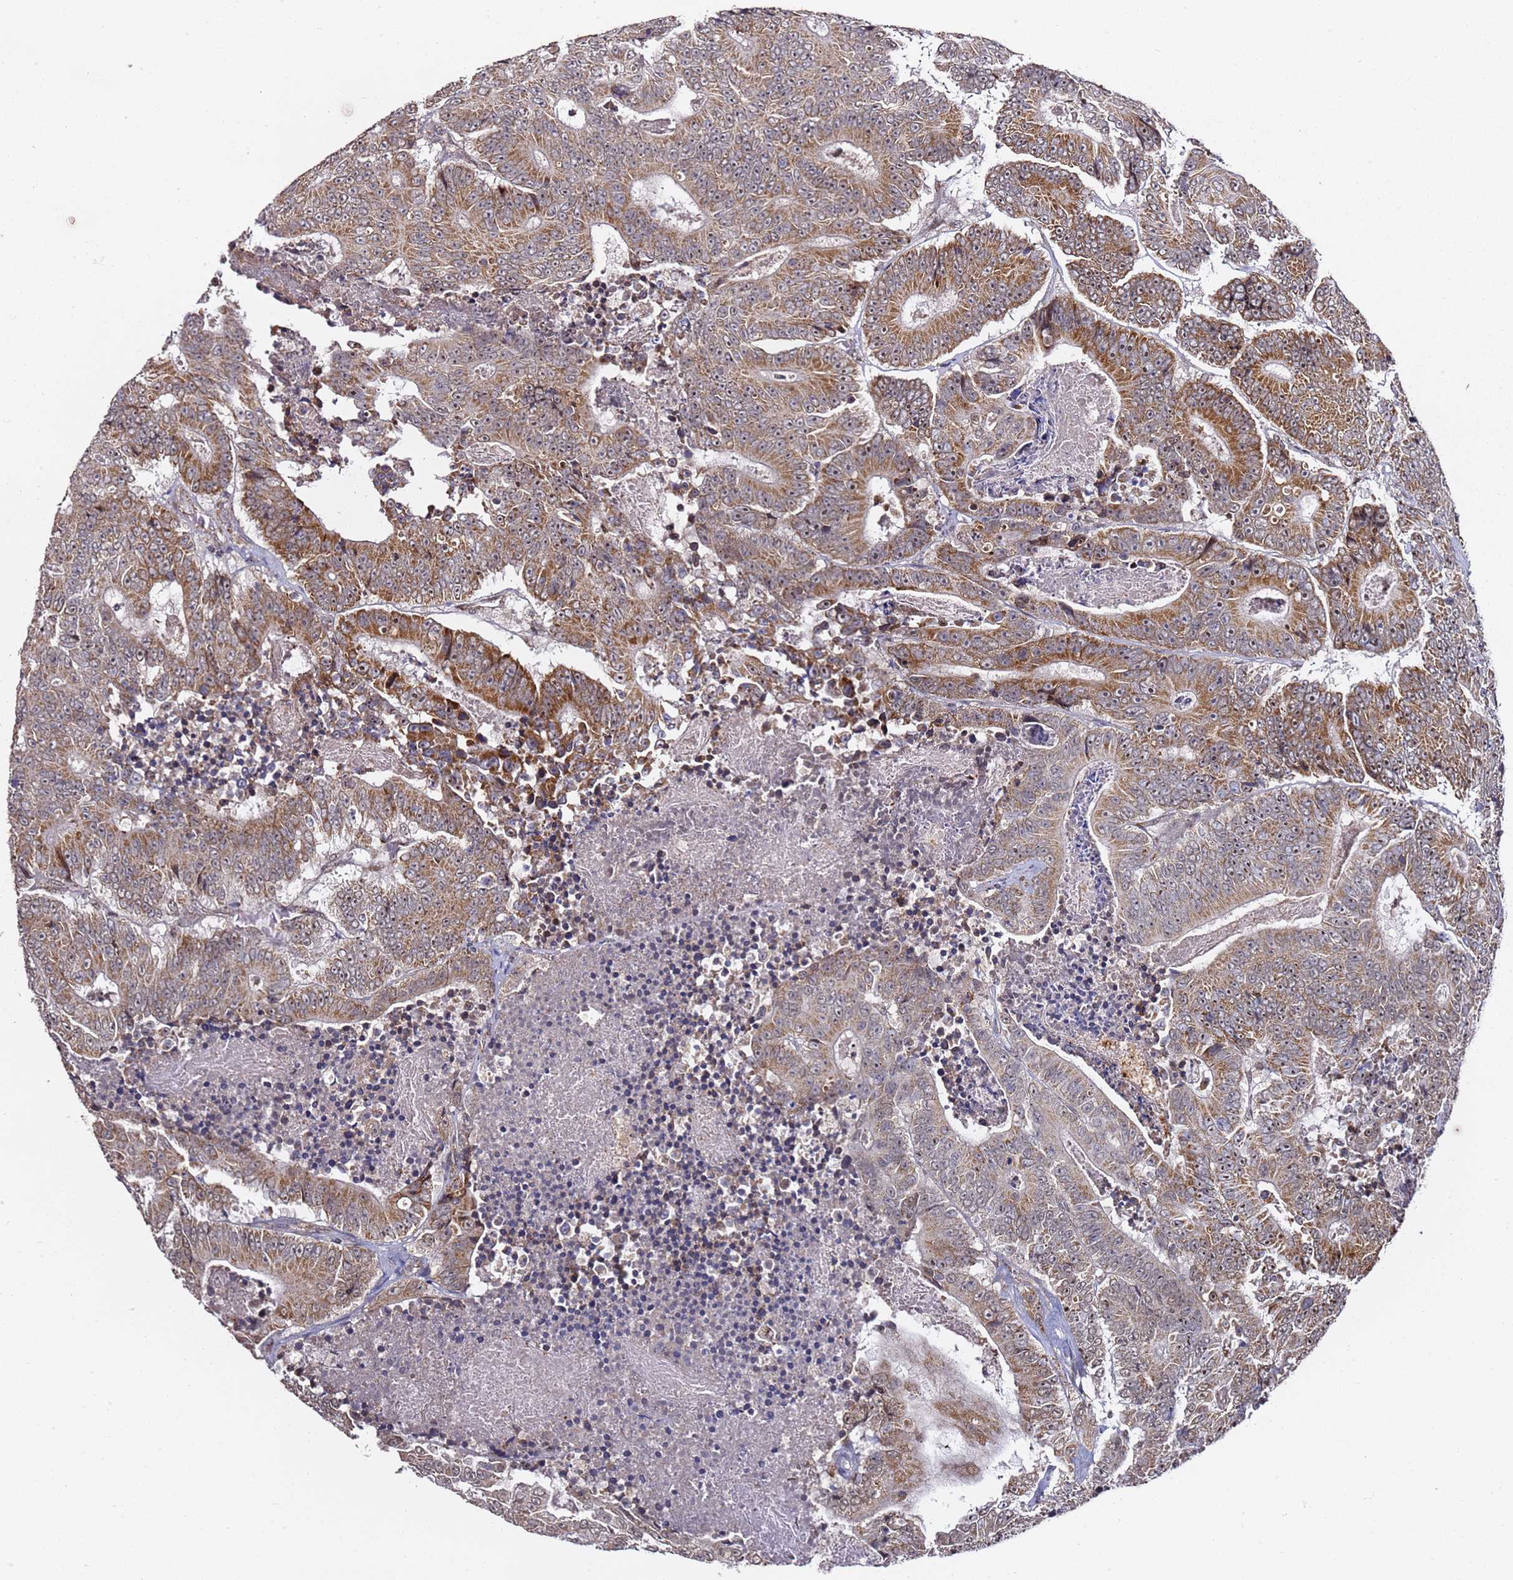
{"staining": {"intensity": "moderate", "quantity": ">75%", "location": "cytoplasmic/membranous,nuclear"}, "tissue": "colorectal cancer", "cell_type": "Tumor cells", "image_type": "cancer", "snomed": [{"axis": "morphology", "description": "Adenocarcinoma, NOS"}, {"axis": "topography", "description": "Colon"}], "caption": "Immunohistochemical staining of adenocarcinoma (colorectal) displays medium levels of moderate cytoplasmic/membranous and nuclear positivity in about >75% of tumor cells.", "gene": "TP53AIP1", "patient": {"sex": "male", "age": 83}}